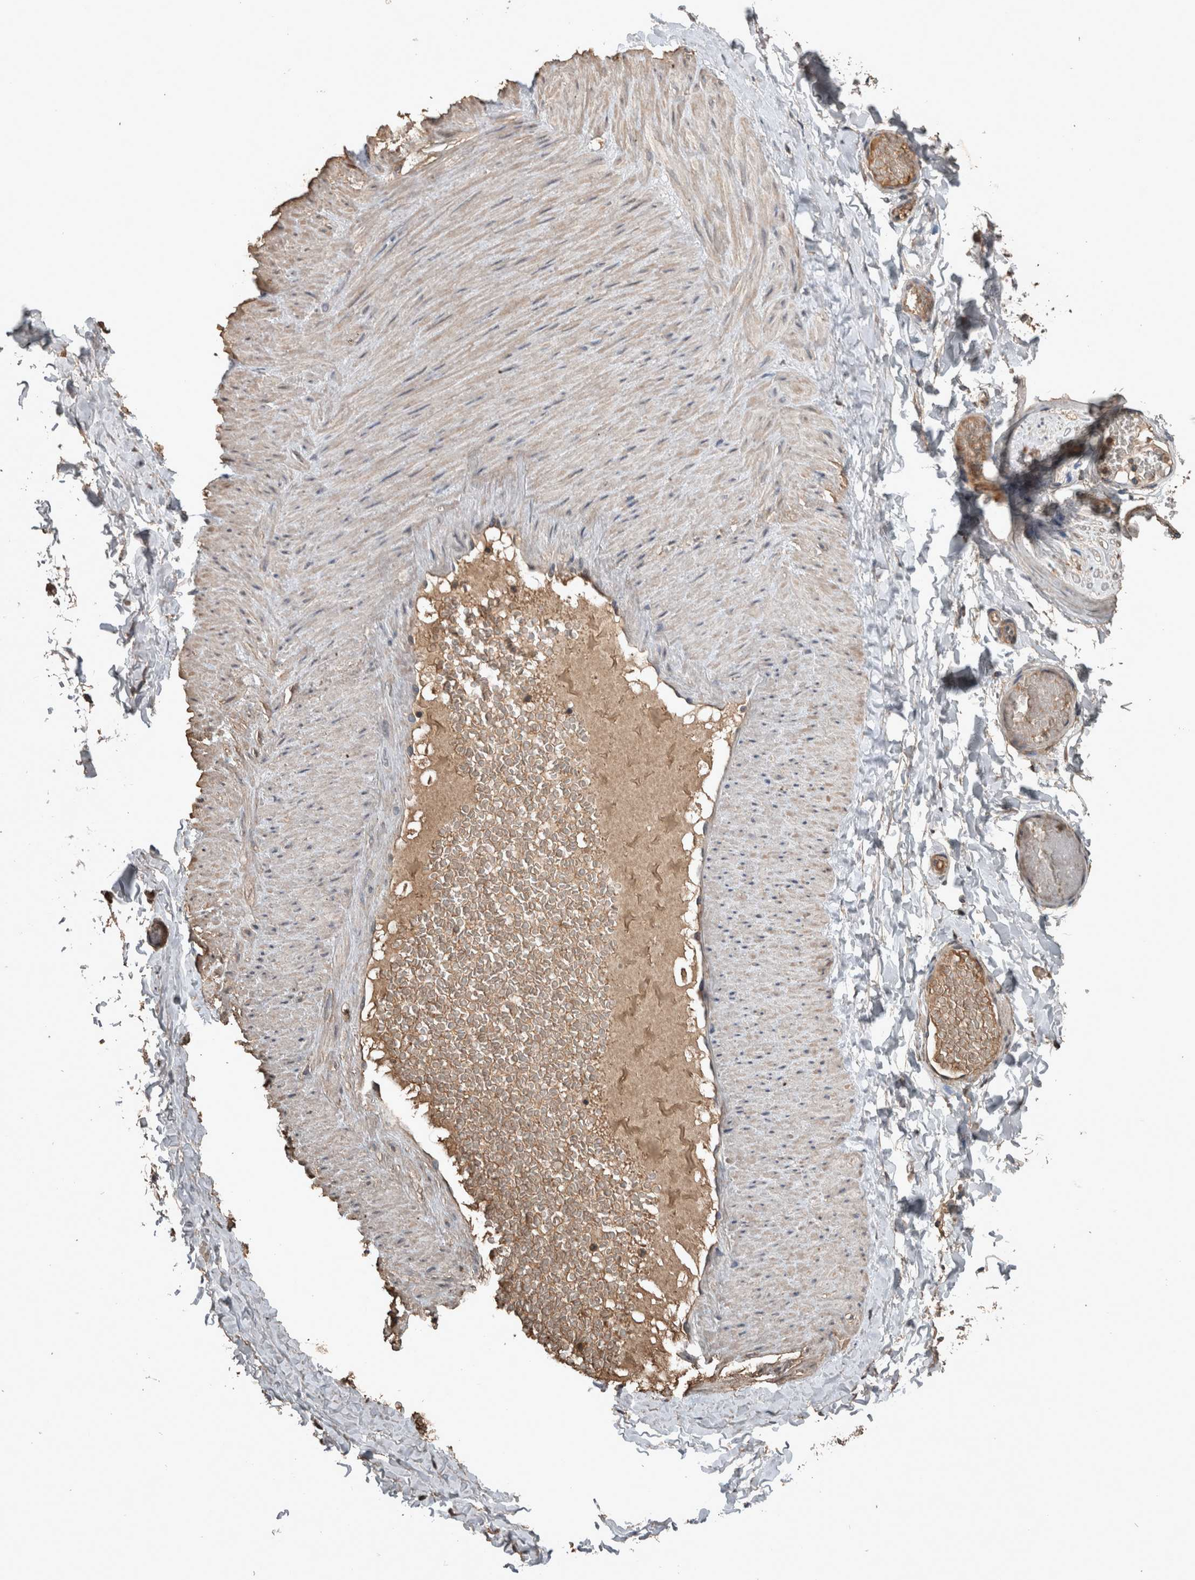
{"staining": {"intensity": "weak", "quantity": "25%-75%", "location": "cytoplasmic/membranous"}, "tissue": "adipose tissue", "cell_type": "Adipocytes", "image_type": "normal", "snomed": [{"axis": "morphology", "description": "Normal tissue, NOS"}, {"axis": "topography", "description": "Adipose tissue"}, {"axis": "topography", "description": "Vascular tissue"}, {"axis": "topography", "description": "Peripheral nerve tissue"}], "caption": "IHC micrograph of normal human adipose tissue stained for a protein (brown), which displays low levels of weak cytoplasmic/membranous positivity in about 25%-75% of adipocytes.", "gene": "FGFRL1", "patient": {"sex": "male", "age": 25}}